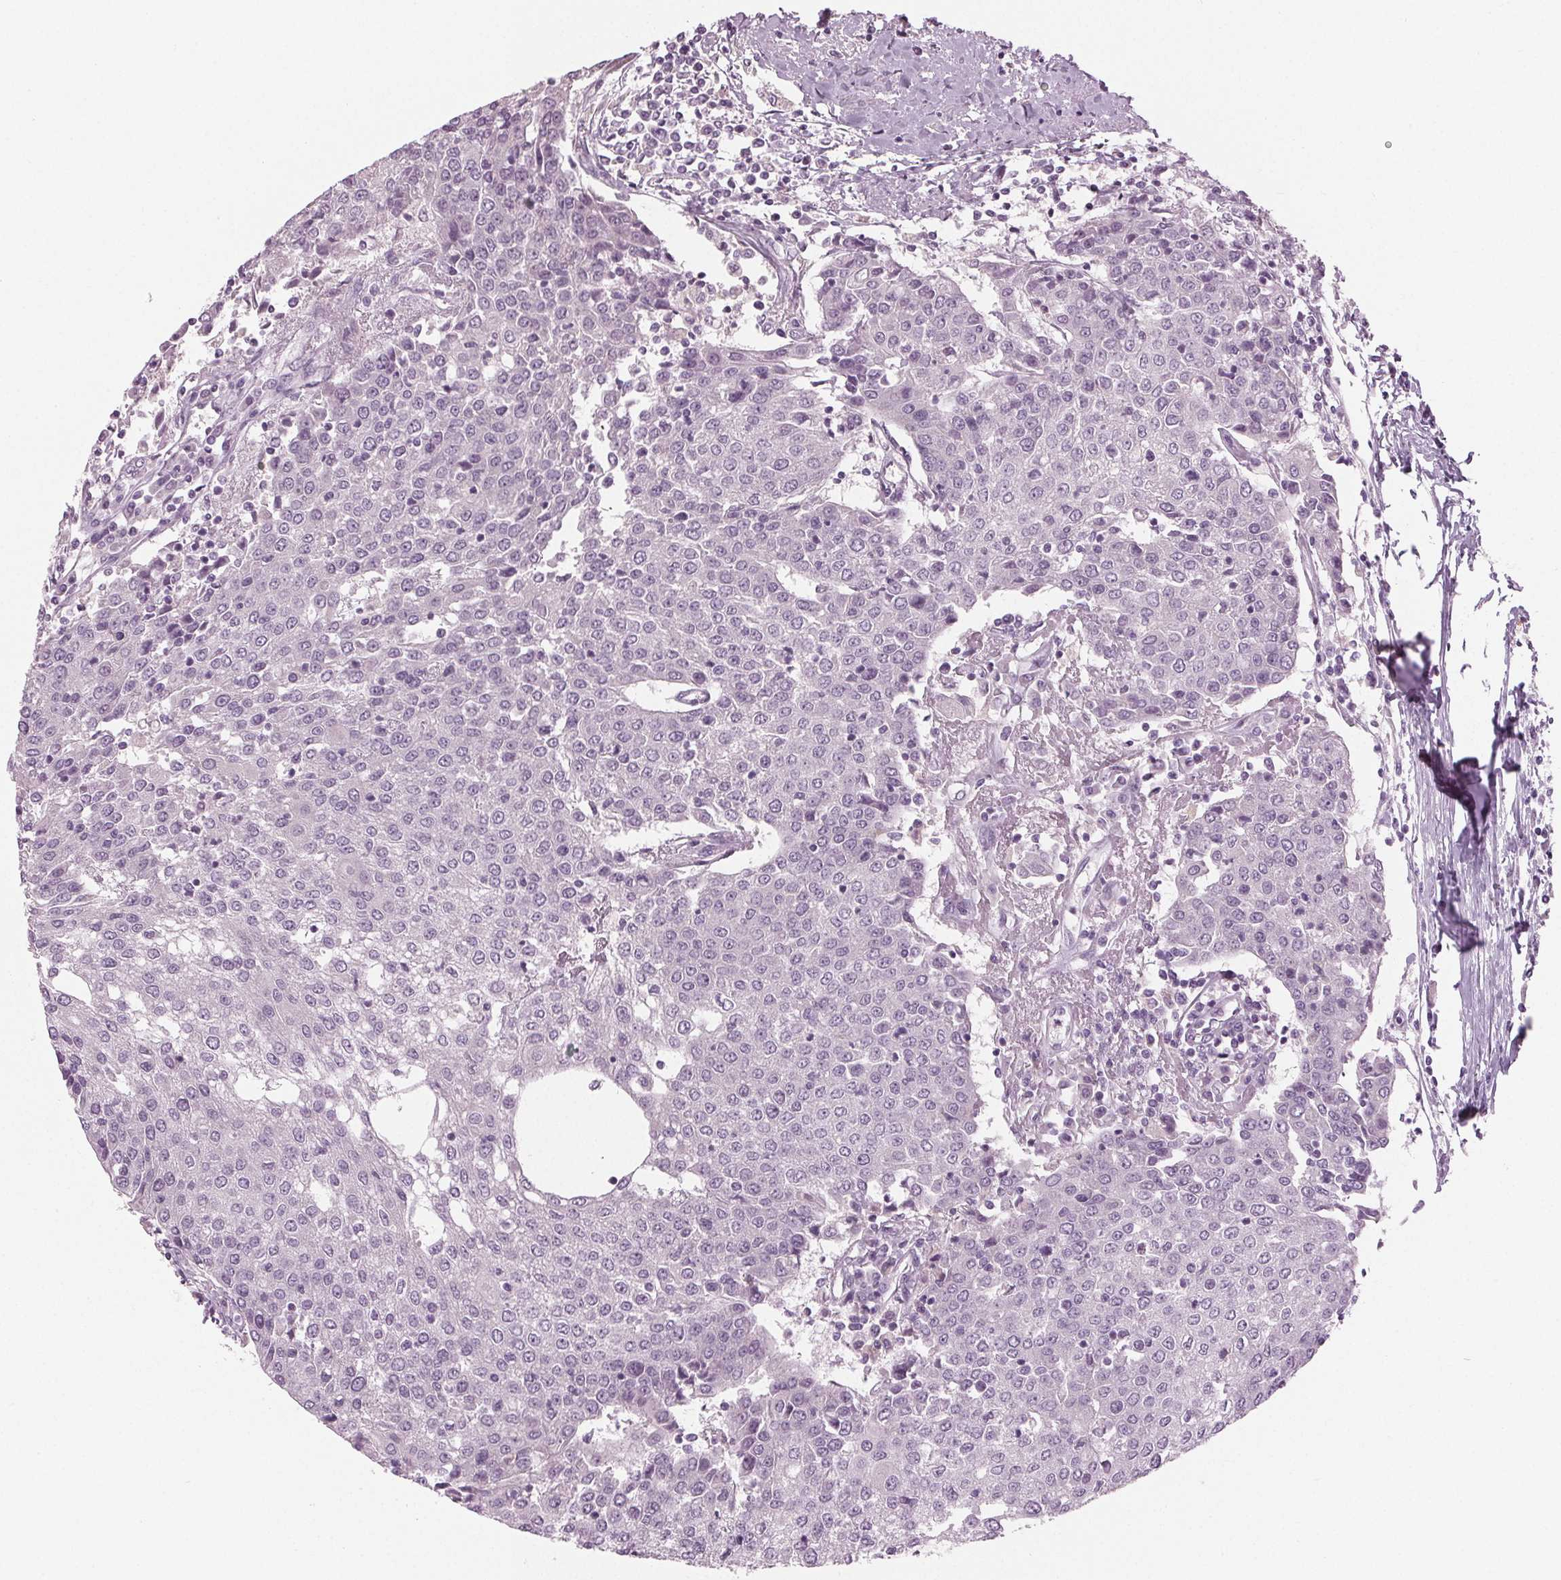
{"staining": {"intensity": "negative", "quantity": "none", "location": "none"}, "tissue": "urothelial cancer", "cell_type": "Tumor cells", "image_type": "cancer", "snomed": [{"axis": "morphology", "description": "Urothelial carcinoma, High grade"}, {"axis": "topography", "description": "Urinary bladder"}], "caption": "Human urothelial cancer stained for a protein using immunohistochemistry exhibits no staining in tumor cells.", "gene": "PRAP1", "patient": {"sex": "female", "age": 85}}